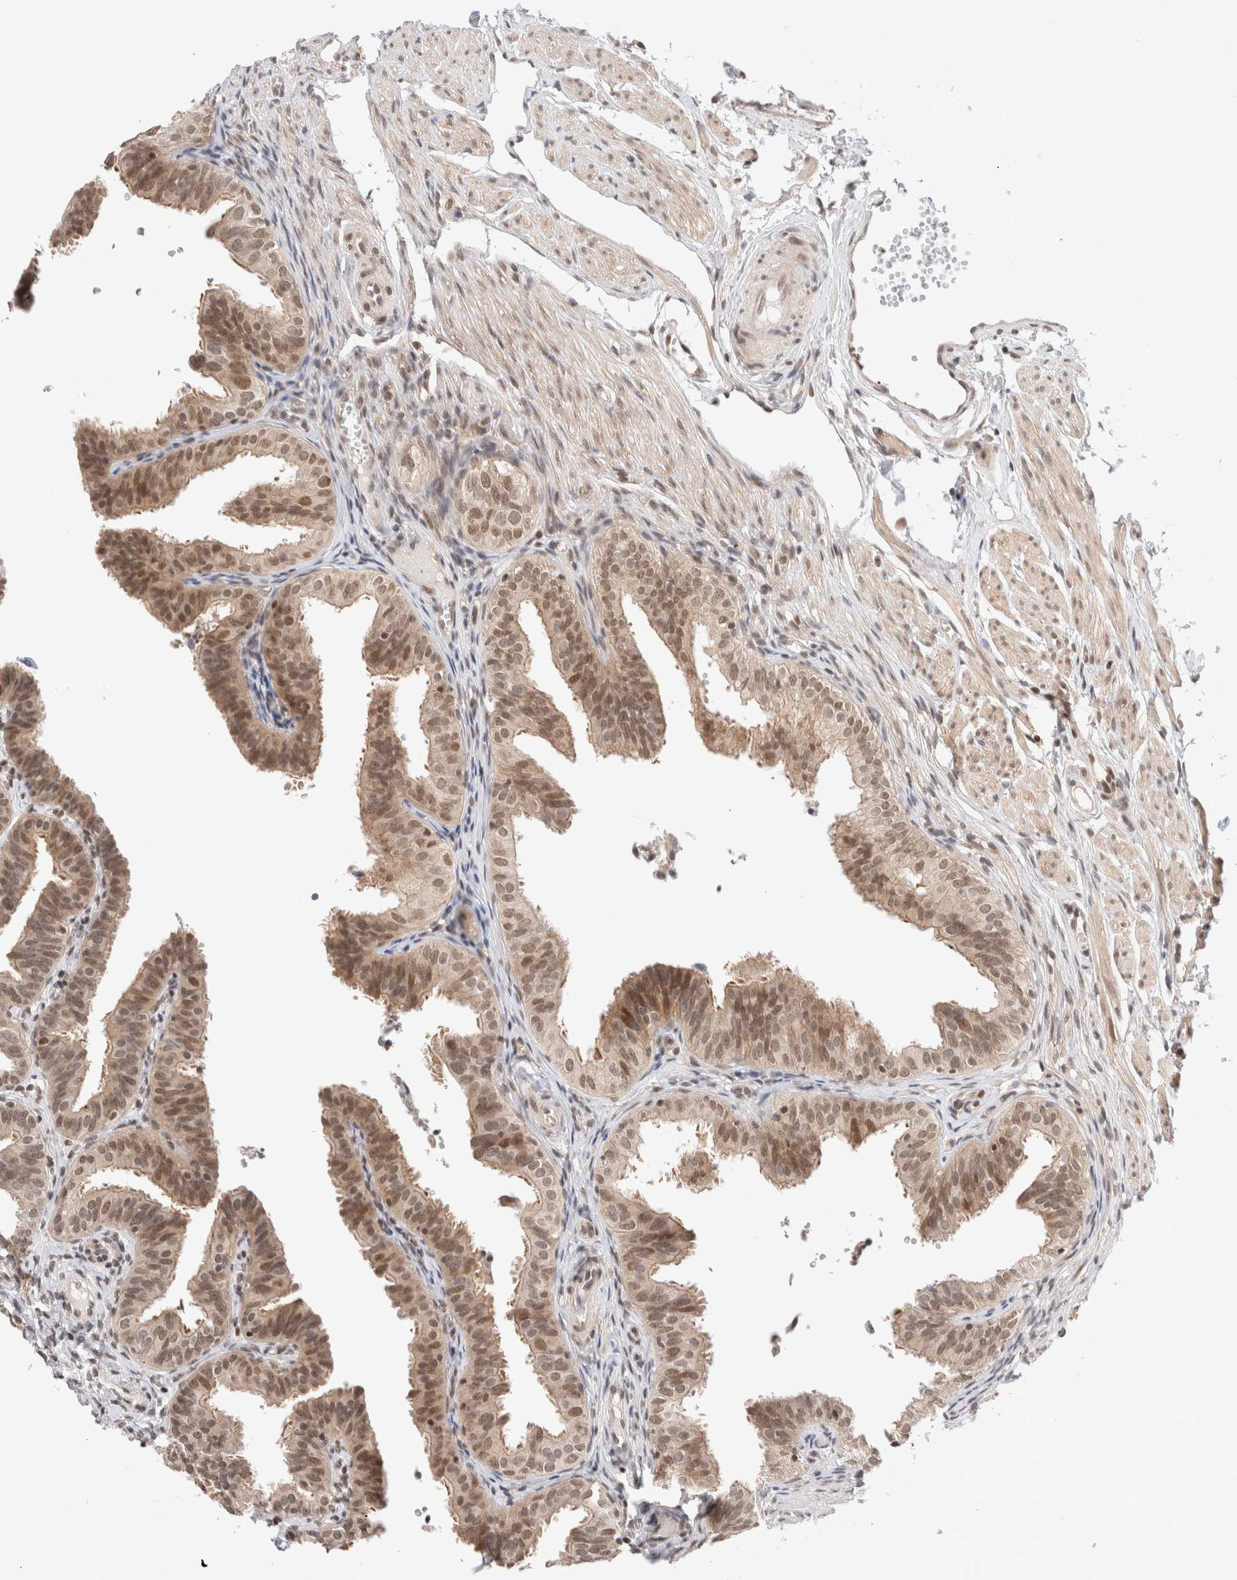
{"staining": {"intensity": "moderate", "quantity": ">75%", "location": "nuclear"}, "tissue": "fallopian tube", "cell_type": "Glandular cells", "image_type": "normal", "snomed": [{"axis": "morphology", "description": "Normal tissue, NOS"}, {"axis": "topography", "description": "Fallopian tube"}], "caption": "Glandular cells show medium levels of moderate nuclear positivity in about >75% of cells in unremarkable human fallopian tube.", "gene": "GATAD2A", "patient": {"sex": "female", "age": 35}}